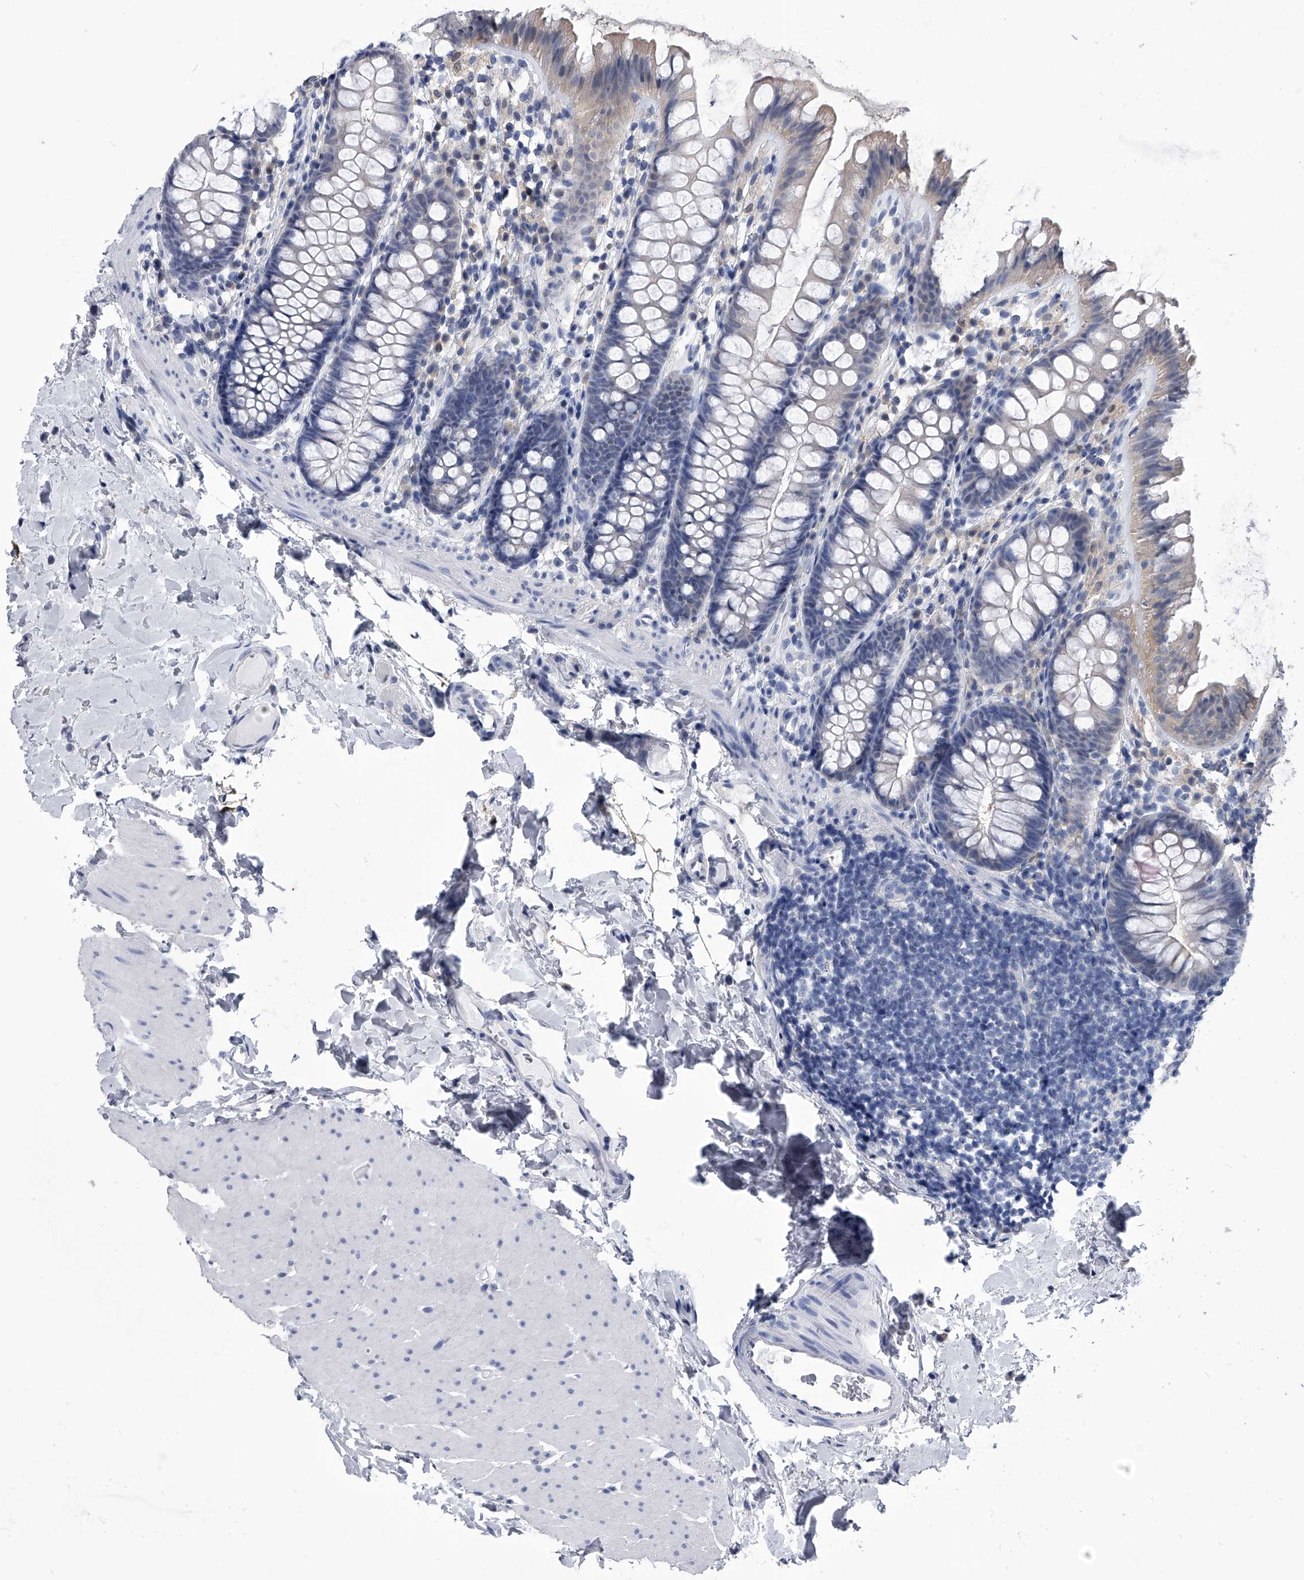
{"staining": {"intensity": "negative", "quantity": "none", "location": "none"}, "tissue": "colon", "cell_type": "Endothelial cells", "image_type": "normal", "snomed": [{"axis": "morphology", "description": "Normal tissue, NOS"}, {"axis": "topography", "description": "Colon"}], "caption": "Endothelial cells are negative for brown protein staining in normal colon.", "gene": "PDXK", "patient": {"sex": "female", "age": 62}}